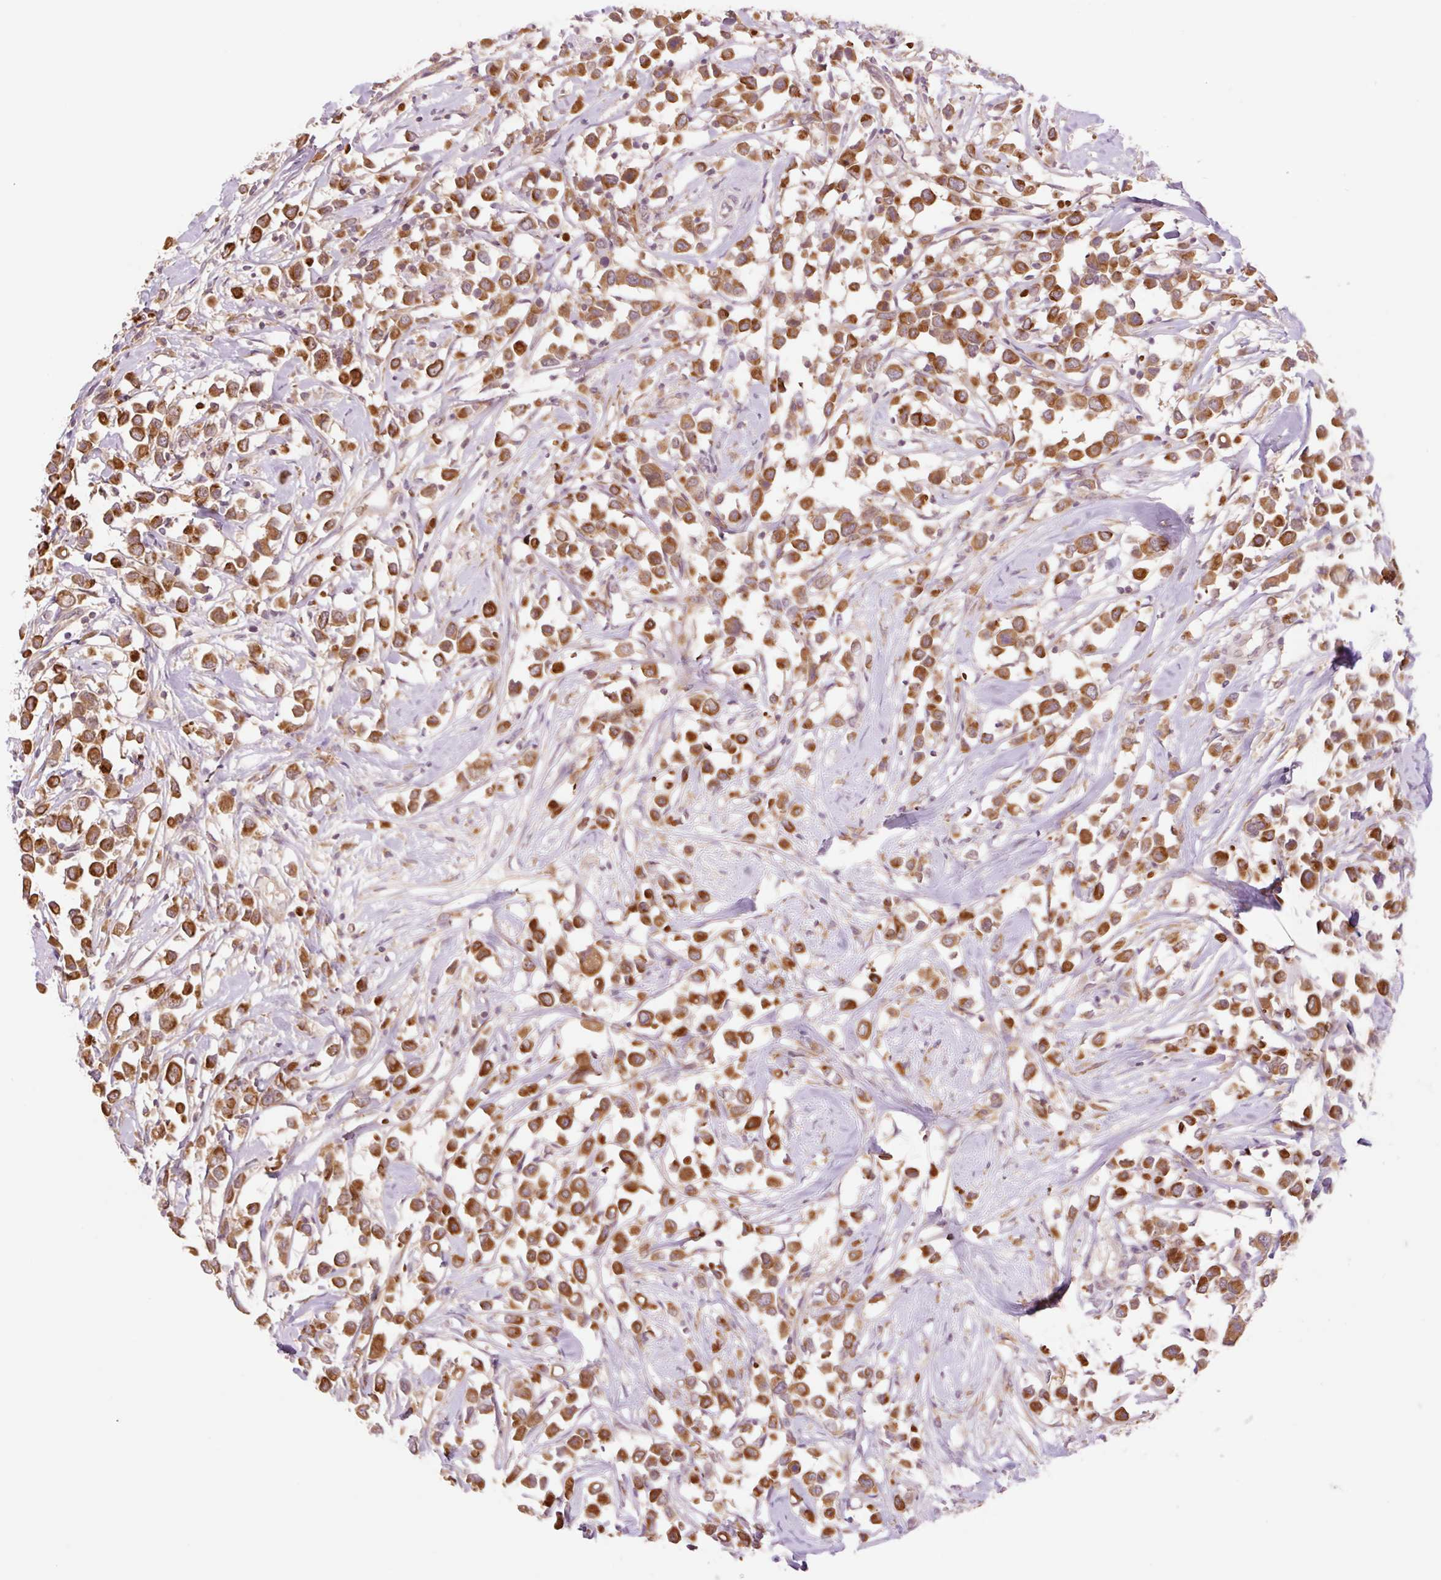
{"staining": {"intensity": "strong", "quantity": ">75%", "location": "cytoplasmic/membranous"}, "tissue": "breast cancer", "cell_type": "Tumor cells", "image_type": "cancer", "snomed": [{"axis": "morphology", "description": "Duct carcinoma"}, {"axis": "topography", "description": "Breast"}], "caption": "Tumor cells display strong cytoplasmic/membranous staining in about >75% of cells in breast cancer. The protein of interest is stained brown, and the nuclei are stained in blue (DAB (3,3'-diaminobenzidine) IHC with brightfield microscopy, high magnification).", "gene": "YJU2B", "patient": {"sex": "female", "age": 61}}